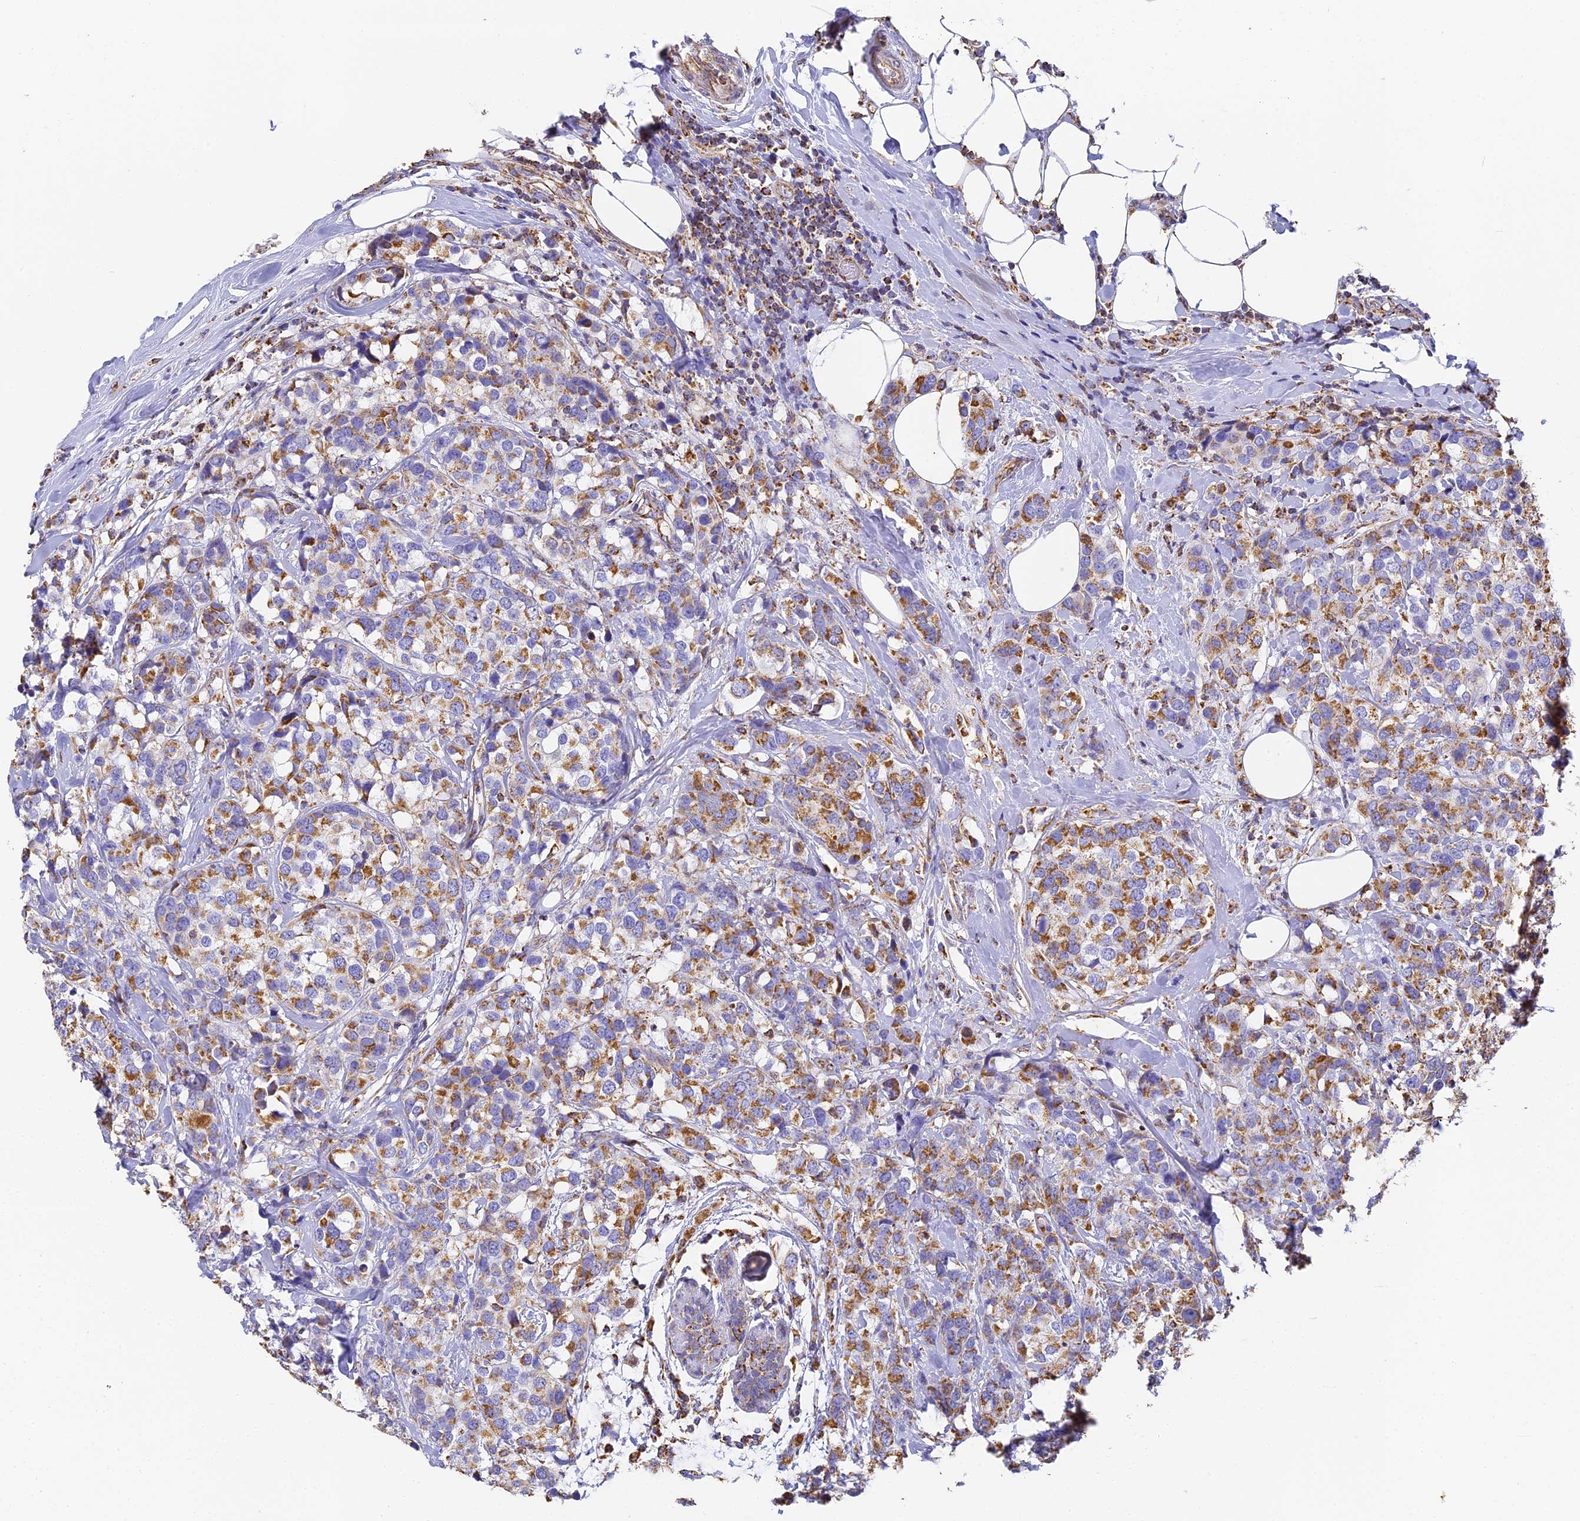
{"staining": {"intensity": "moderate", "quantity": ">75%", "location": "cytoplasmic/membranous"}, "tissue": "breast cancer", "cell_type": "Tumor cells", "image_type": "cancer", "snomed": [{"axis": "morphology", "description": "Lobular carcinoma"}, {"axis": "topography", "description": "Breast"}], "caption": "IHC (DAB) staining of human breast lobular carcinoma demonstrates moderate cytoplasmic/membranous protein expression in about >75% of tumor cells.", "gene": "COX6C", "patient": {"sex": "female", "age": 59}}